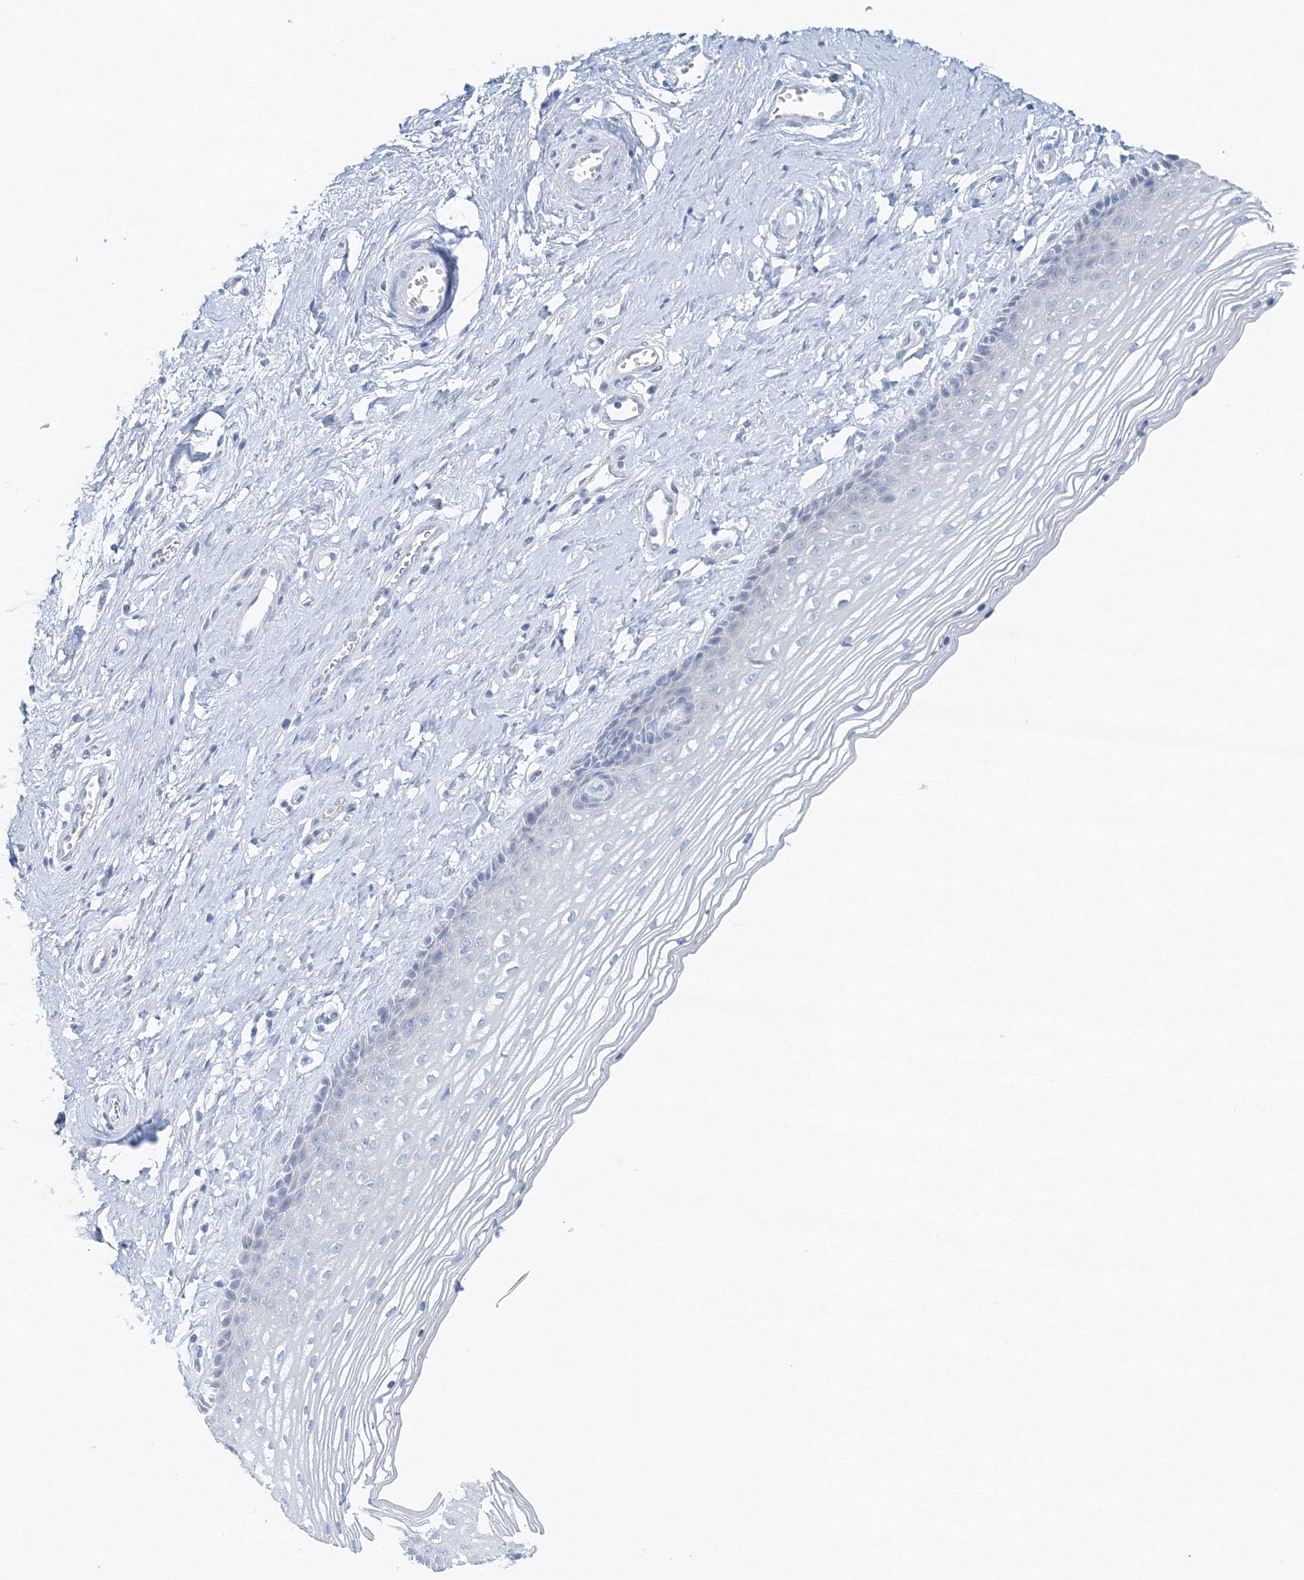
{"staining": {"intensity": "negative", "quantity": "none", "location": "none"}, "tissue": "vagina", "cell_type": "Squamous epithelial cells", "image_type": "normal", "snomed": [{"axis": "morphology", "description": "Normal tissue, NOS"}, {"axis": "topography", "description": "Vagina"}], "caption": "Immunohistochemical staining of normal human vagina reveals no significant staining in squamous epithelial cells.", "gene": "VILL", "patient": {"sex": "female", "age": 46}}